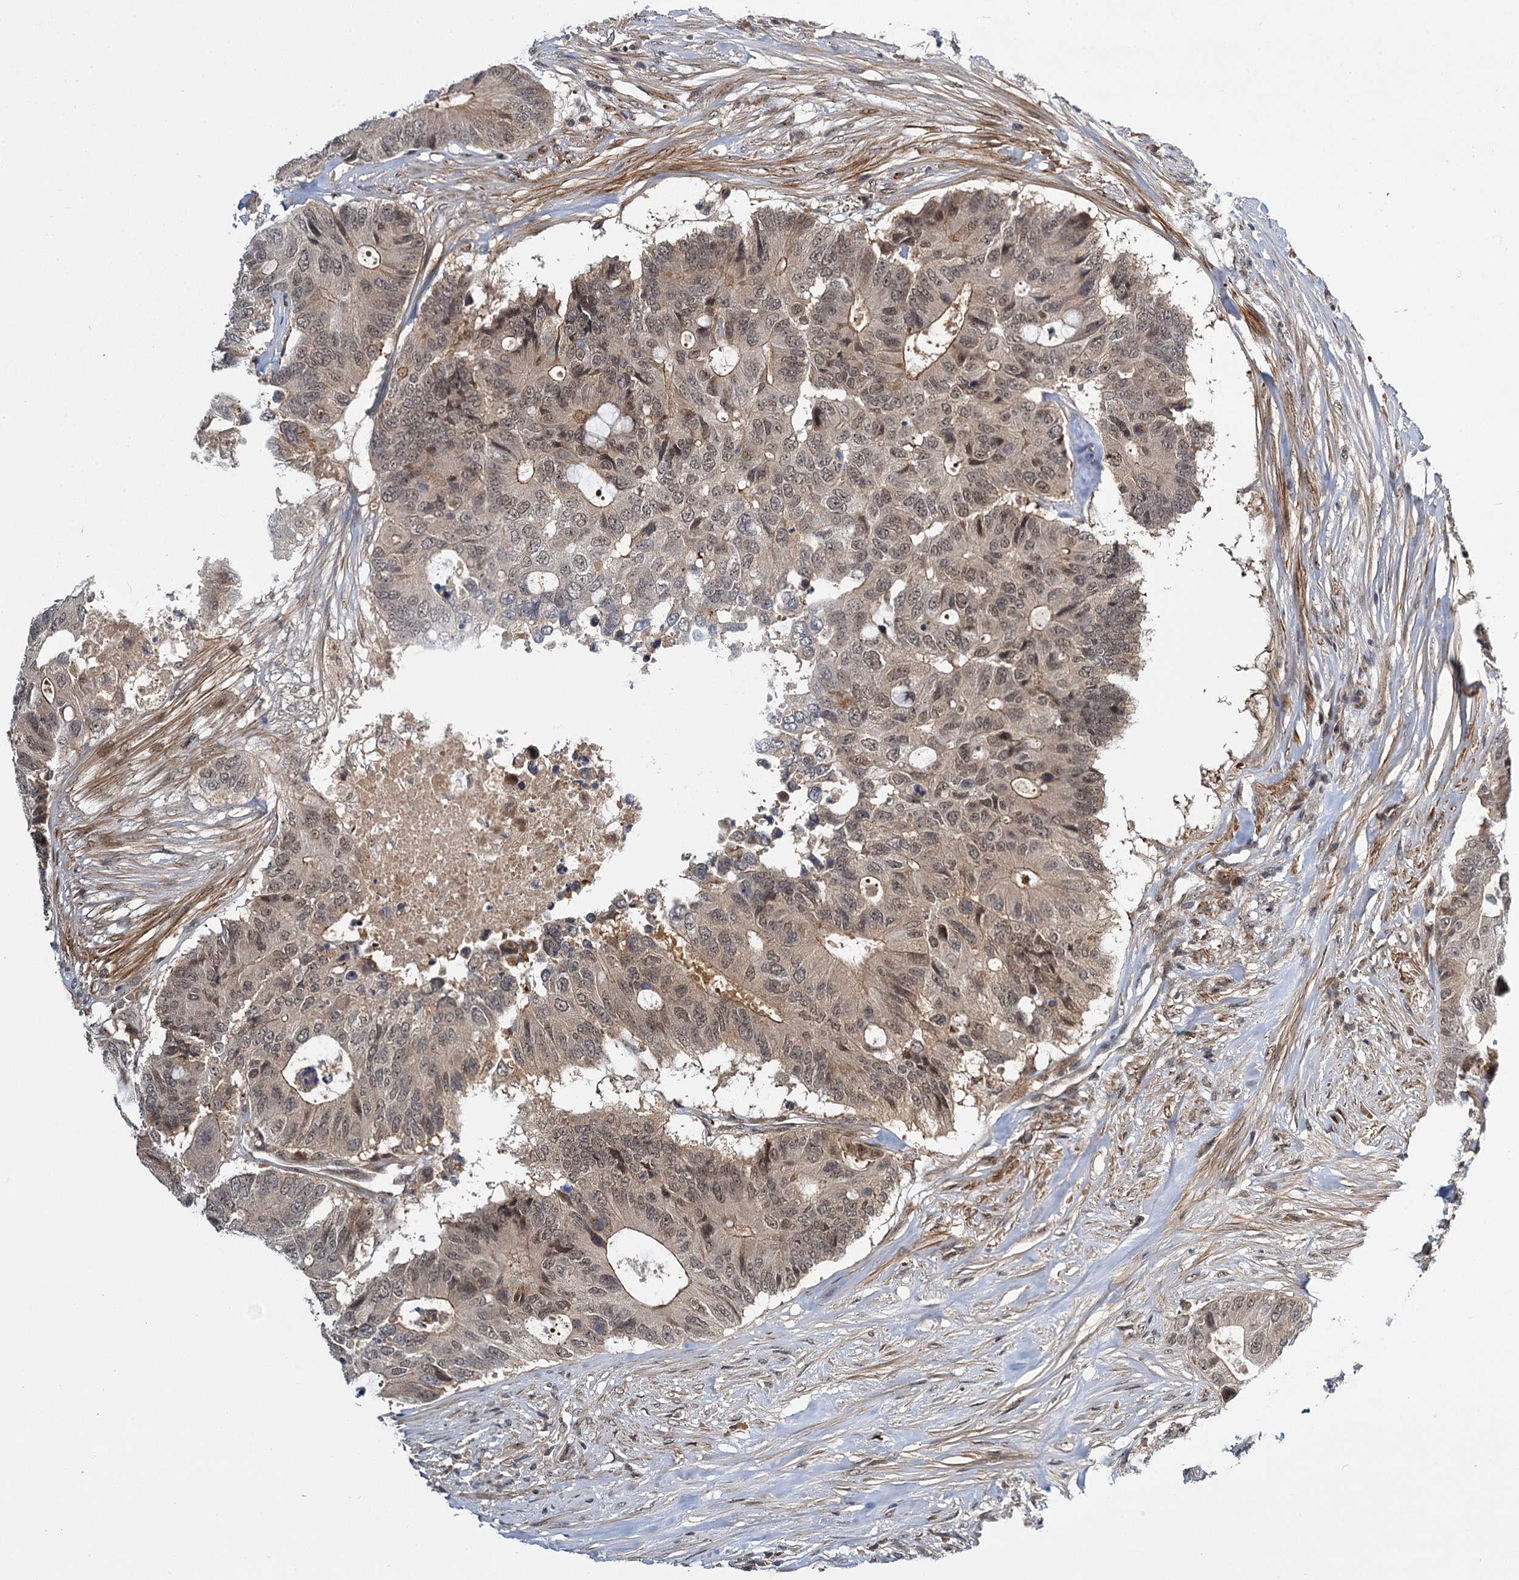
{"staining": {"intensity": "weak", "quantity": ">75%", "location": "cytoplasmic/membranous,nuclear"}, "tissue": "colorectal cancer", "cell_type": "Tumor cells", "image_type": "cancer", "snomed": [{"axis": "morphology", "description": "Adenocarcinoma, NOS"}, {"axis": "topography", "description": "Colon"}], "caption": "Protein expression analysis of human adenocarcinoma (colorectal) reveals weak cytoplasmic/membranous and nuclear expression in approximately >75% of tumor cells.", "gene": "MBD6", "patient": {"sex": "male", "age": 71}}